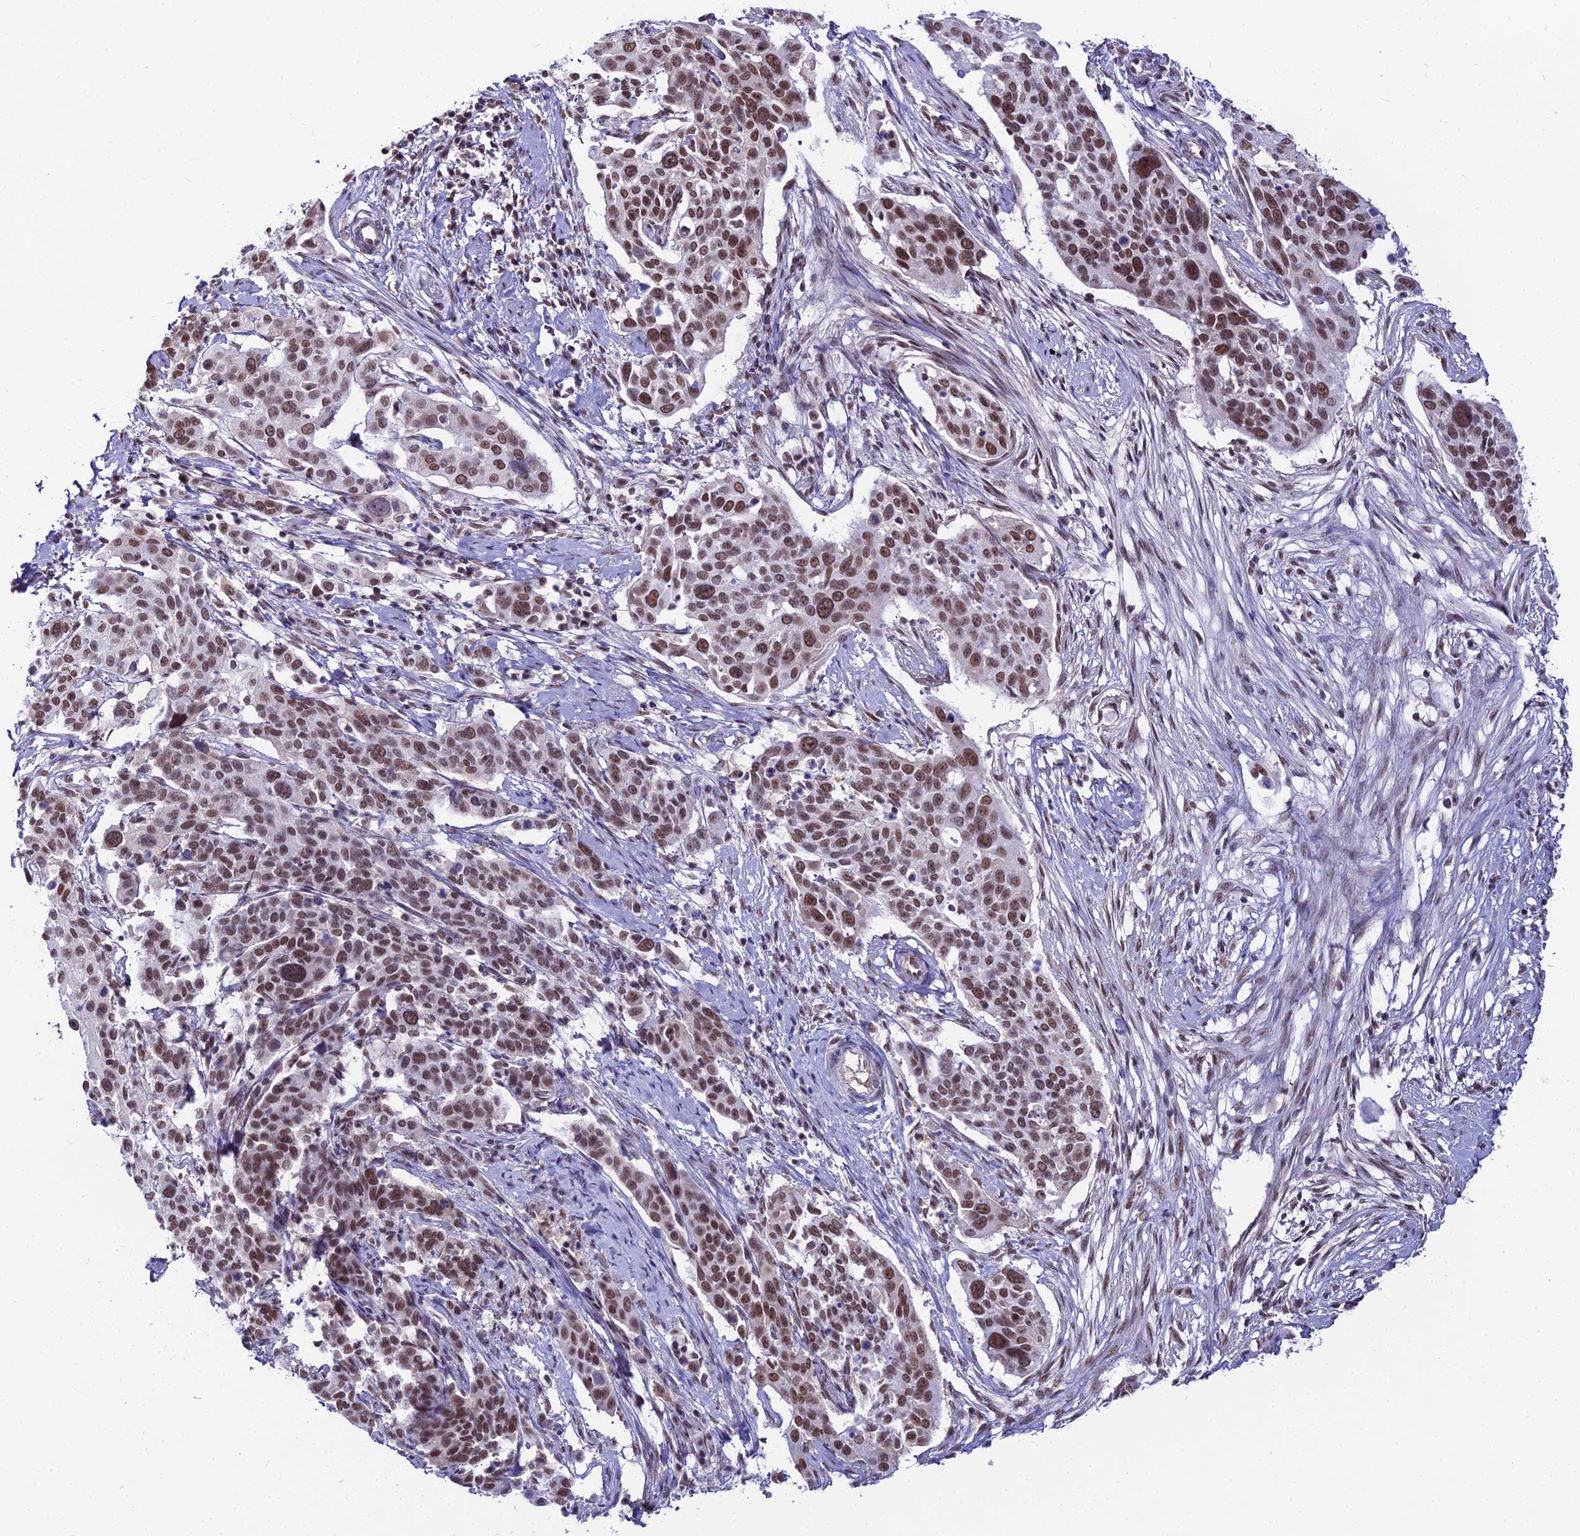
{"staining": {"intensity": "moderate", "quantity": ">75%", "location": "nuclear"}, "tissue": "cervical cancer", "cell_type": "Tumor cells", "image_type": "cancer", "snomed": [{"axis": "morphology", "description": "Squamous cell carcinoma, NOS"}, {"axis": "topography", "description": "Cervix"}], "caption": "Human cervical squamous cell carcinoma stained for a protein (brown) shows moderate nuclear positive expression in approximately >75% of tumor cells.", "gene": "RBM12", "patient": {"sex": "female", "age": 44}}